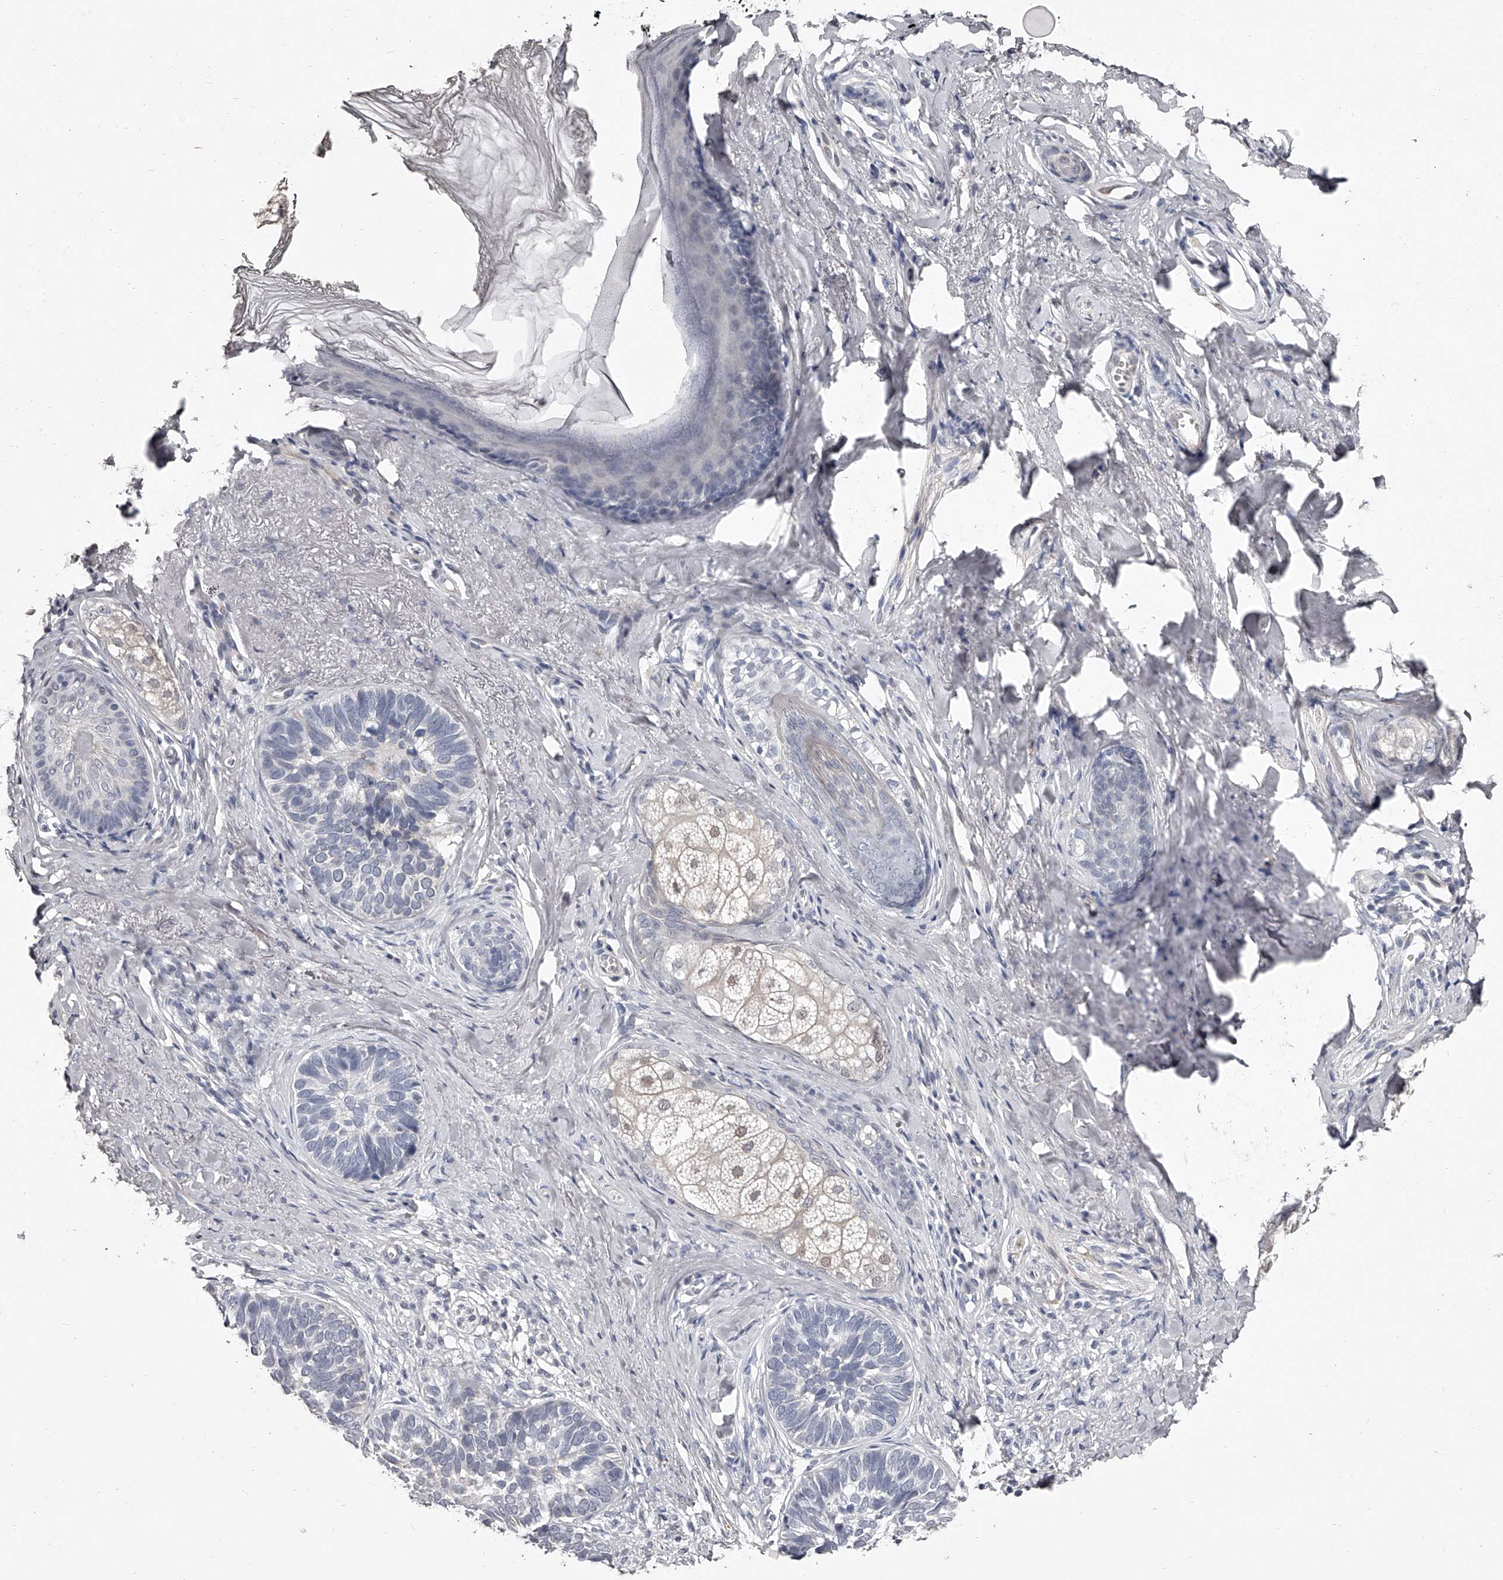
{"staining": {"intensity": "negative", "quantity": "none", "location": "none"}, "tissue": "skin cancer", "cell_type": "Tumor cells", "image_type": "cancer", "snomed": [{"axis": "morphology", "description": "Basal cell carcinoma"}, {"axis": "topography", "description": "Skin"}], "caption": "Immunohistochemical staining of skin basal cell carcinoma demonstrates no significant expression in tumor cells.", "gene": "NT5DC1", "patient": {"sex": "male", "age": 62}}